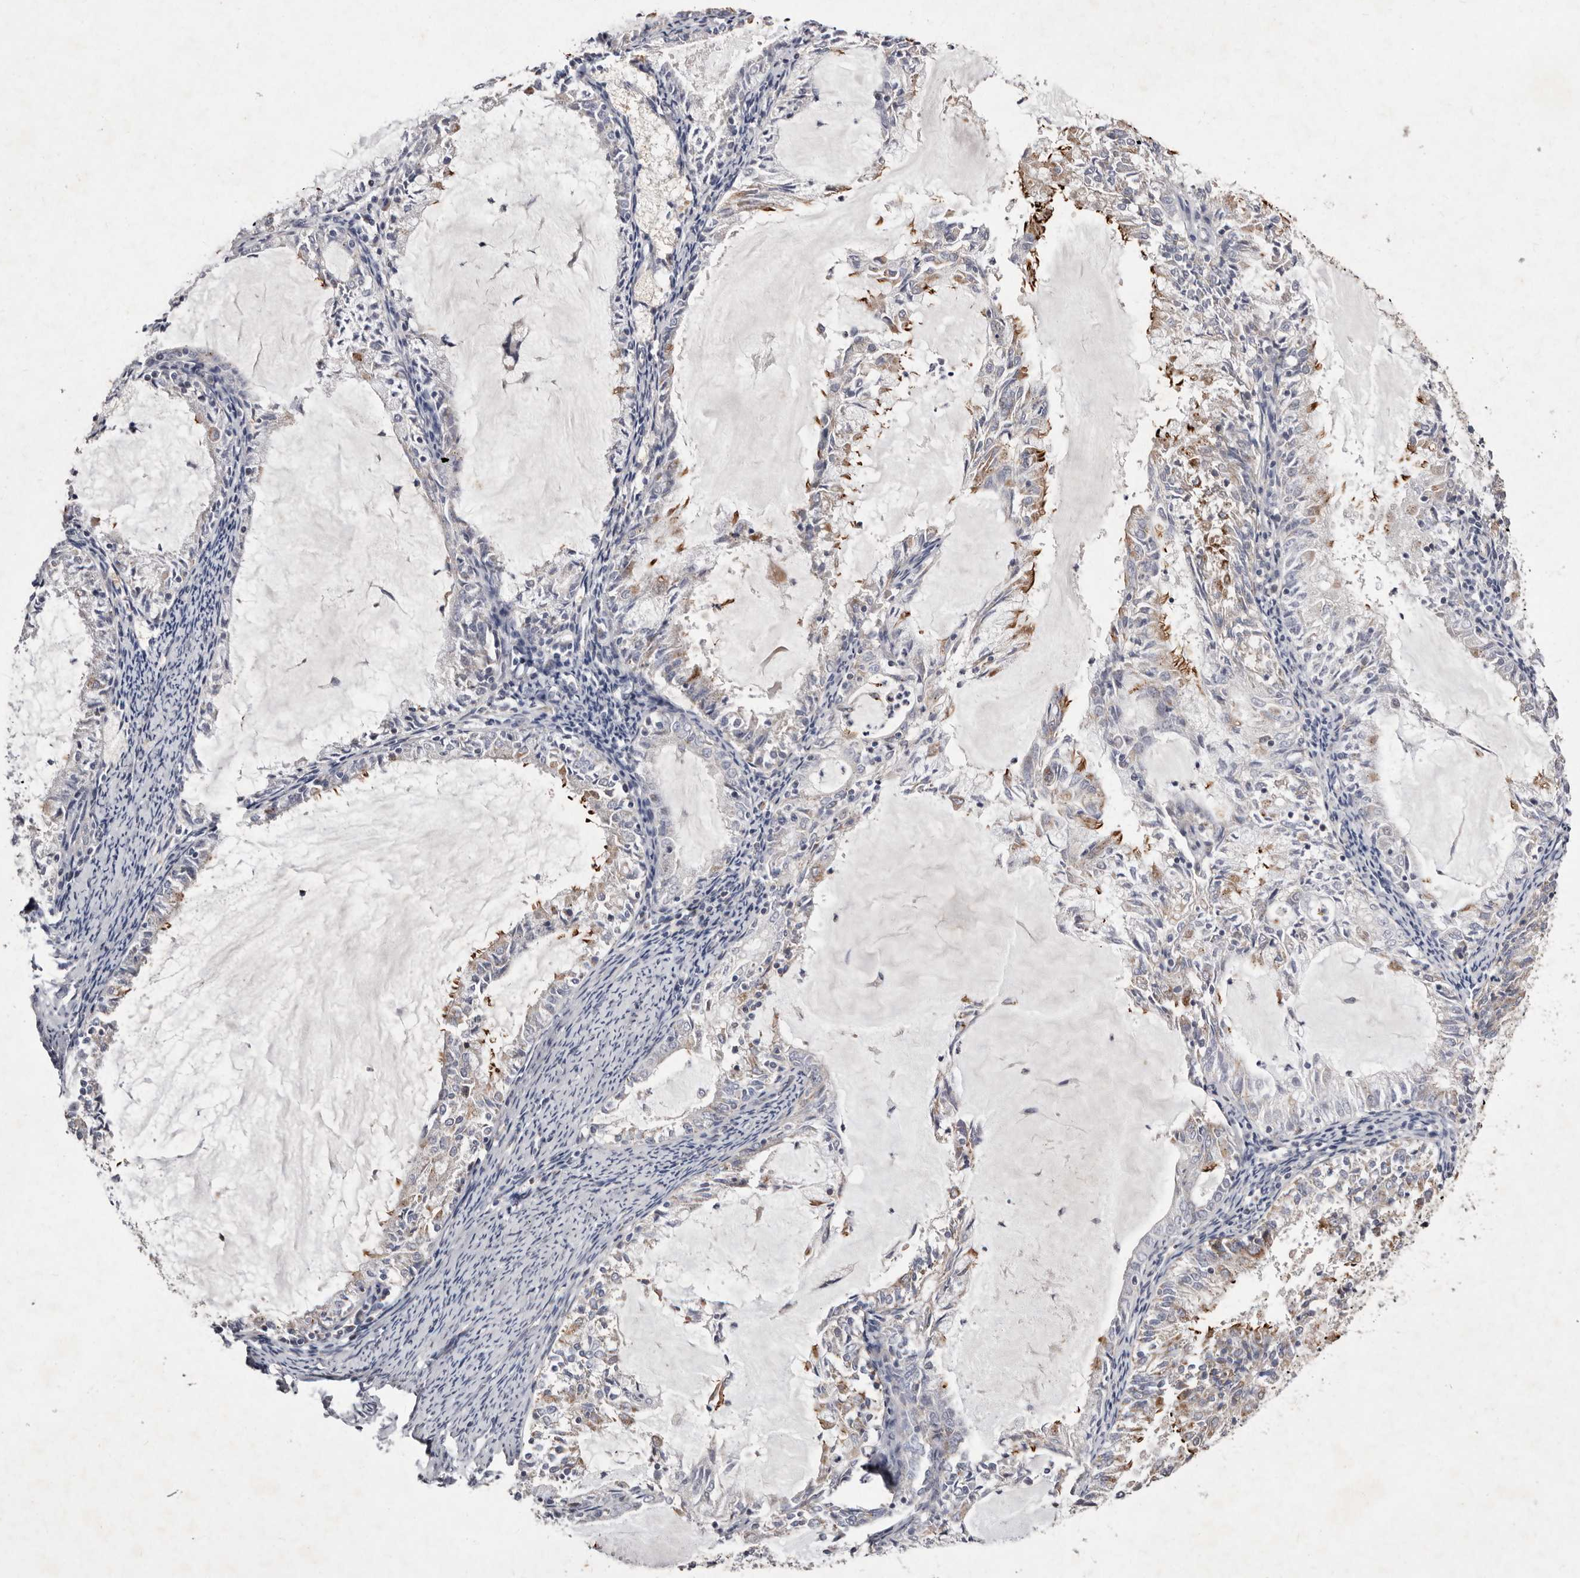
{"staining": {"intensity": "moderate", "quantity": "<25%", "location": "cytoplasmic/membranous"}, "tissue": "endometrial cancer", "cell_type": "Tumor cells", "image_type": "cancer", "snomed": [{"axis": "morphology", "description": "Adenocarcinoma, NOS"}, {"axis": "topography", "description": "Endometrium"}], "caption": "Endometrial cancer stained with a protein marker shows moderate staining in tumor cells.", "gene": "TIMM17B", "patient": {"sex": "female", "age": 57}}